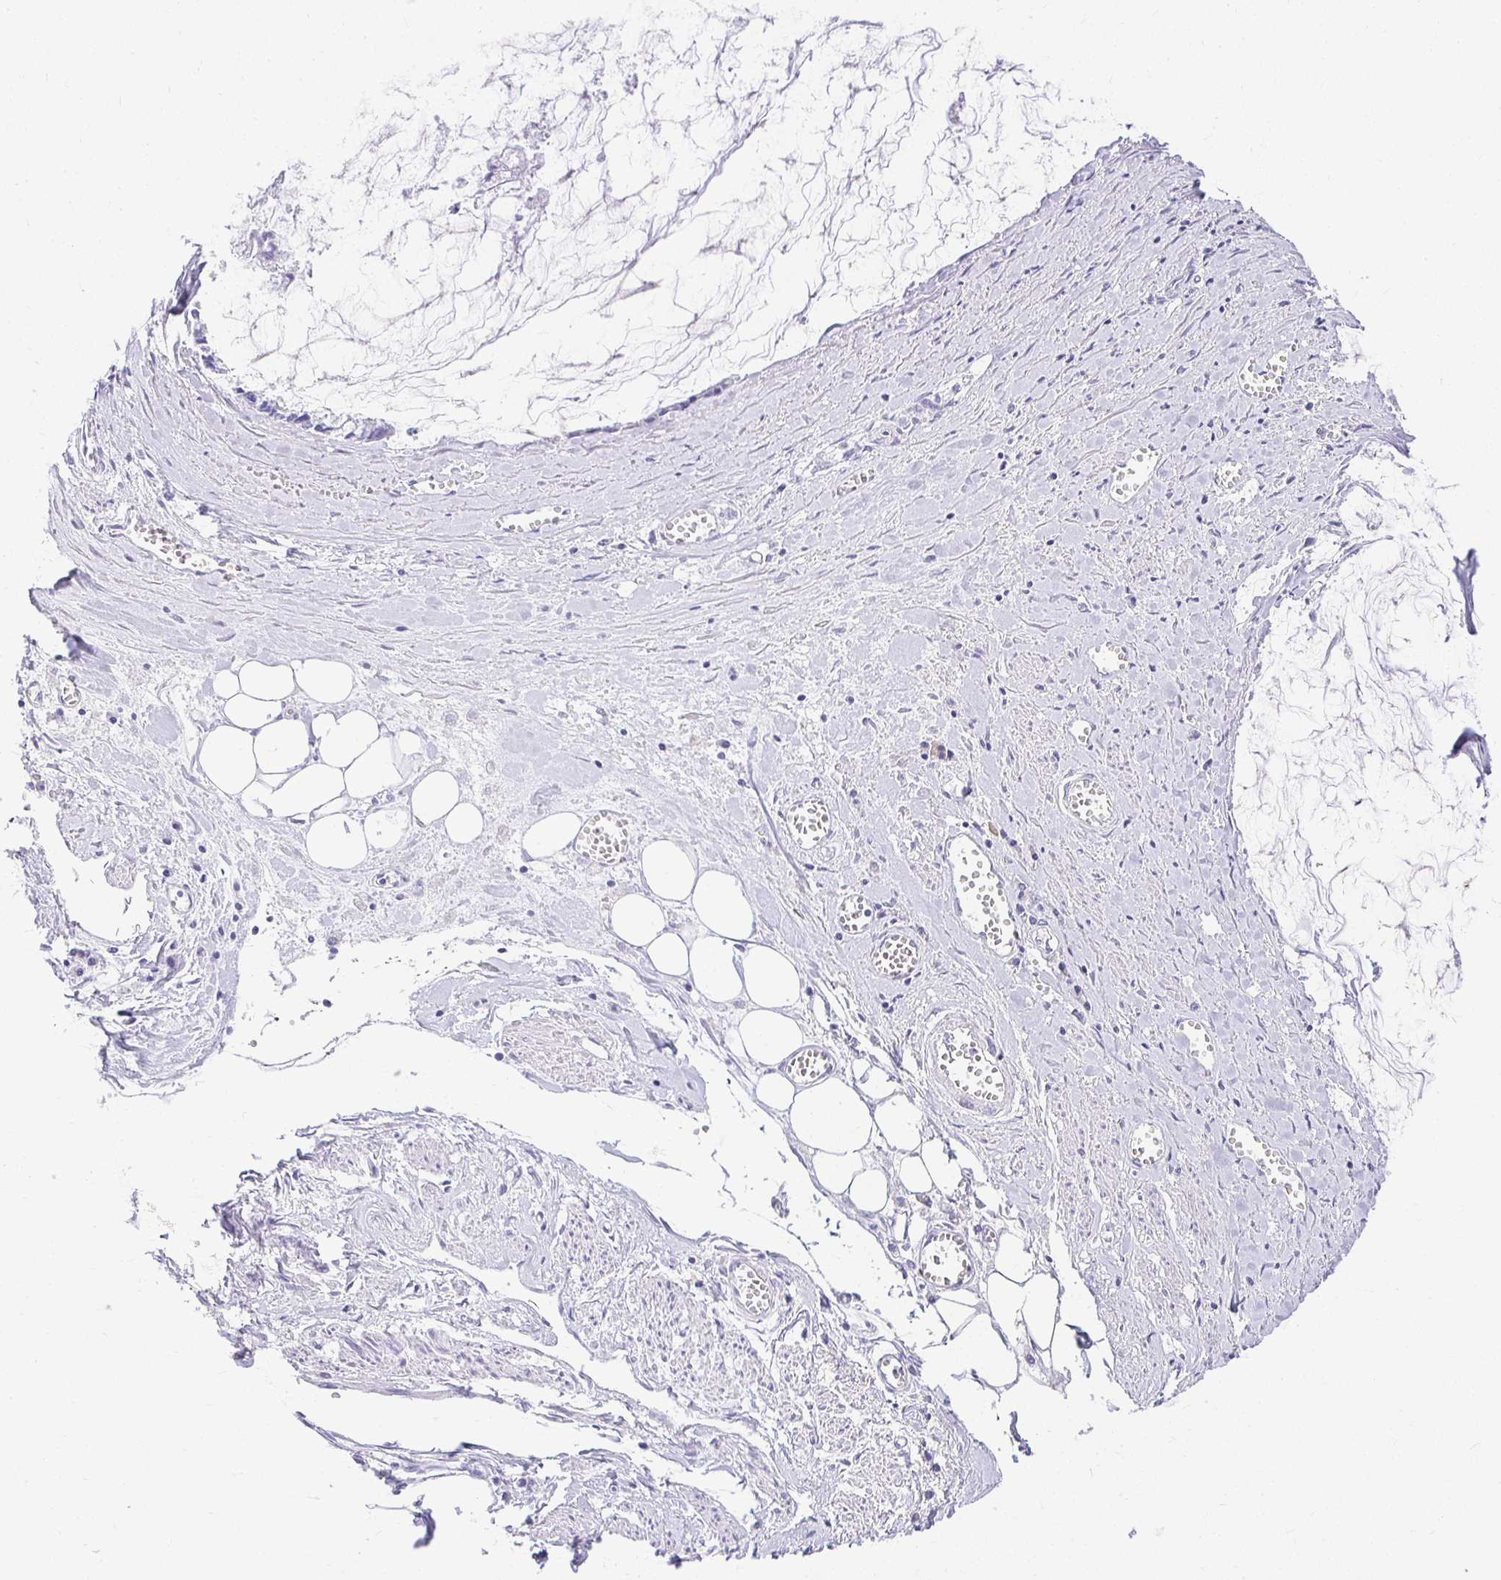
{"staining": {"intensity": "negative", "quantity": "none", "location": "none"}, "tissue": "ovarian cancer", "cell_type": "Tumor cells", "image_type": "cancer", "snomed": [{"axis": "morphology", "description": "Cystadenocarcinoma, mucinous, NOS"}, {"axis": "topography", "description": "Ovary"}], "caption": "A histopathology image of ovarian cancer stained for a protein exhibits no brown staining in tumor cells.", "gene": "CHAT", "patient": {"sex": "female", "age": 90}}